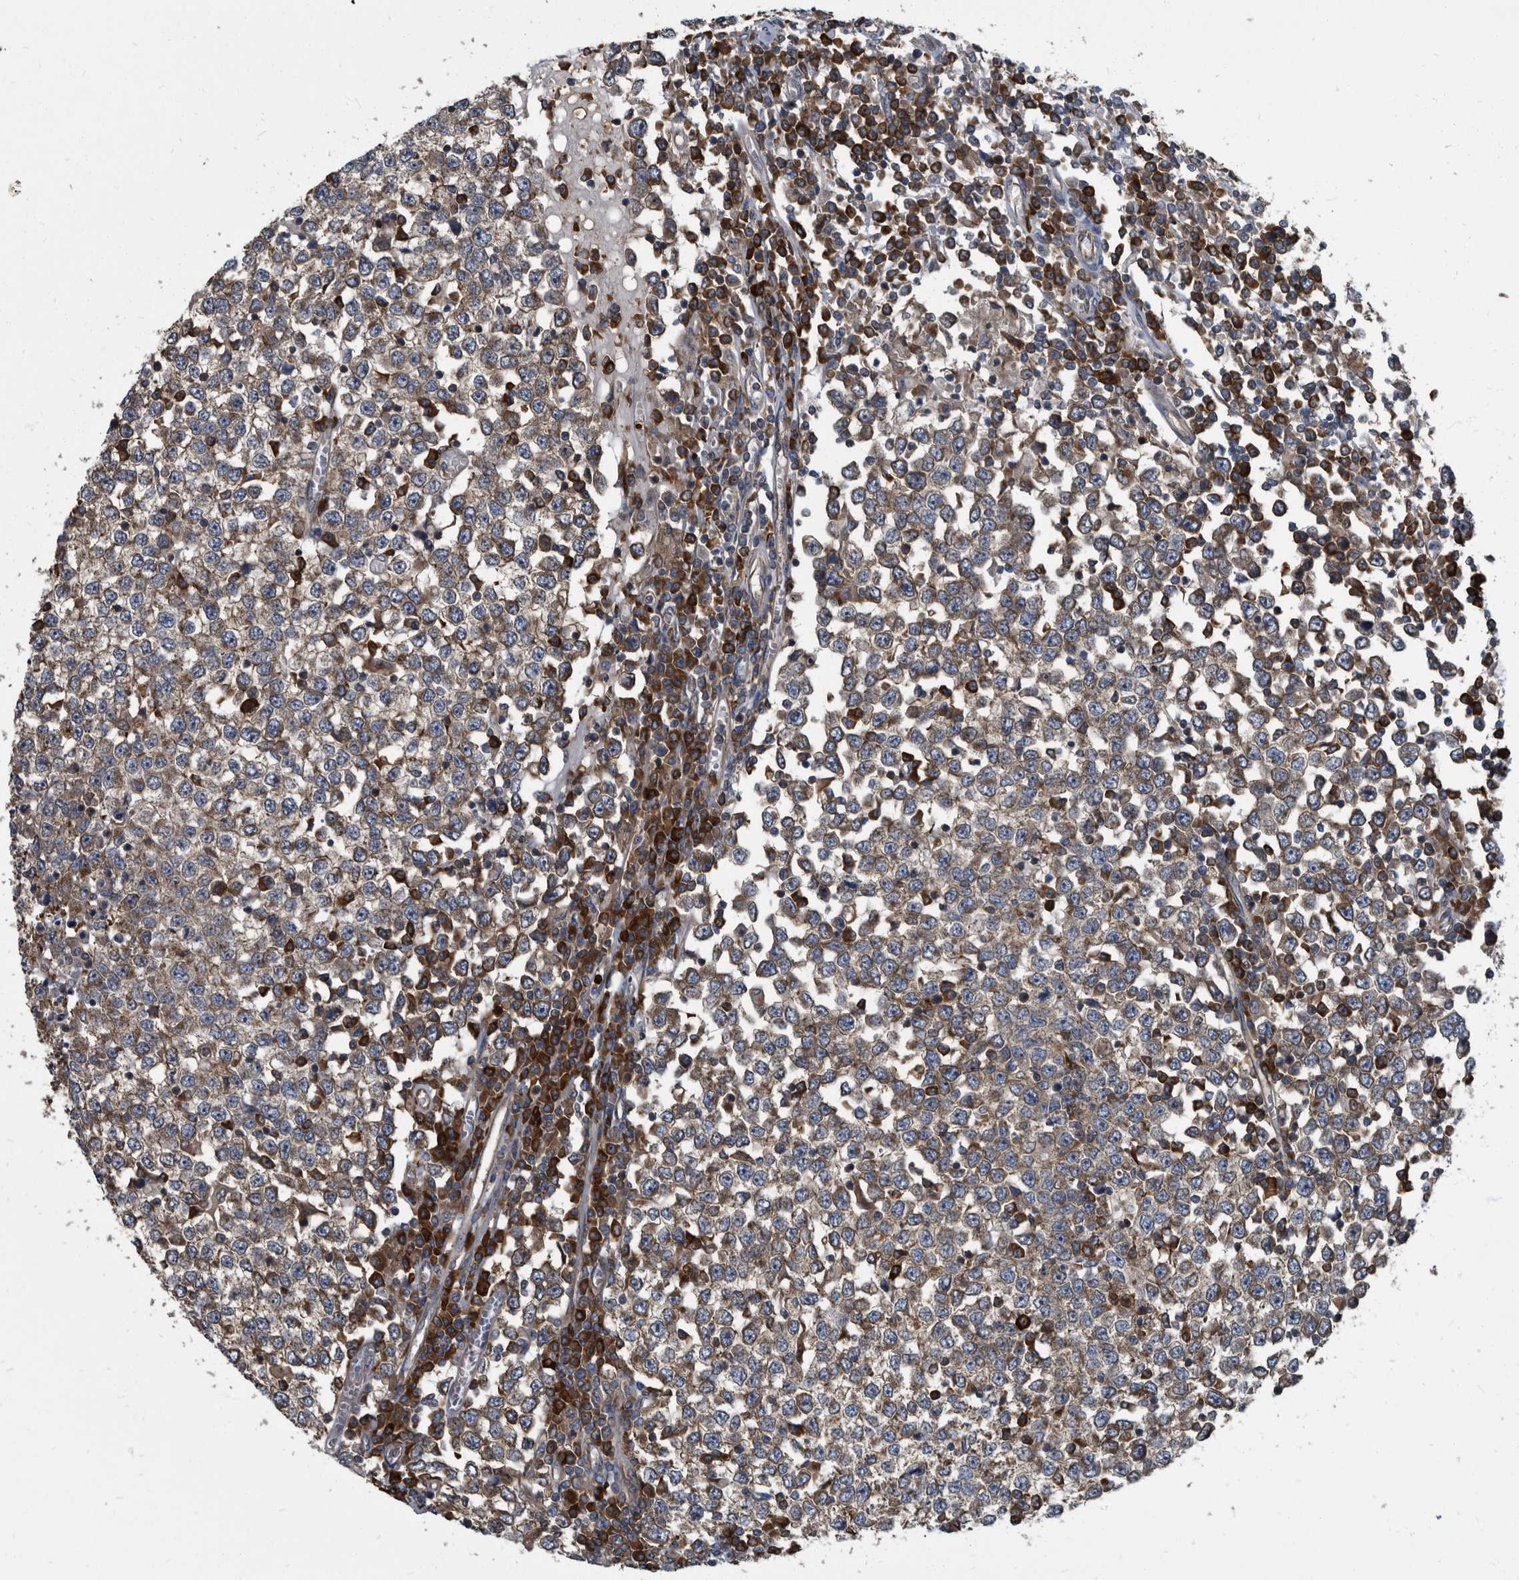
{"staining": {"intensity": "moderate", "quantity": "<25%", "location": "cytoplasmic/membranous"}, "tissue": "testis cancer", "cell_type": "Tumor cells", "image_type": "cancer", "snomed": [{"axis": "morphology", "description": "Seminoma, NOS"}, {"axis": "topography", "description": "Testis"}], "caption": "Testis cancer stained with a brown dye demonstrates moderate cytoplasmic/membranous positive staining in about <25% of tumor cells.", "gene": "CDV3", "patient": {"sex": "male", "age": 65}}